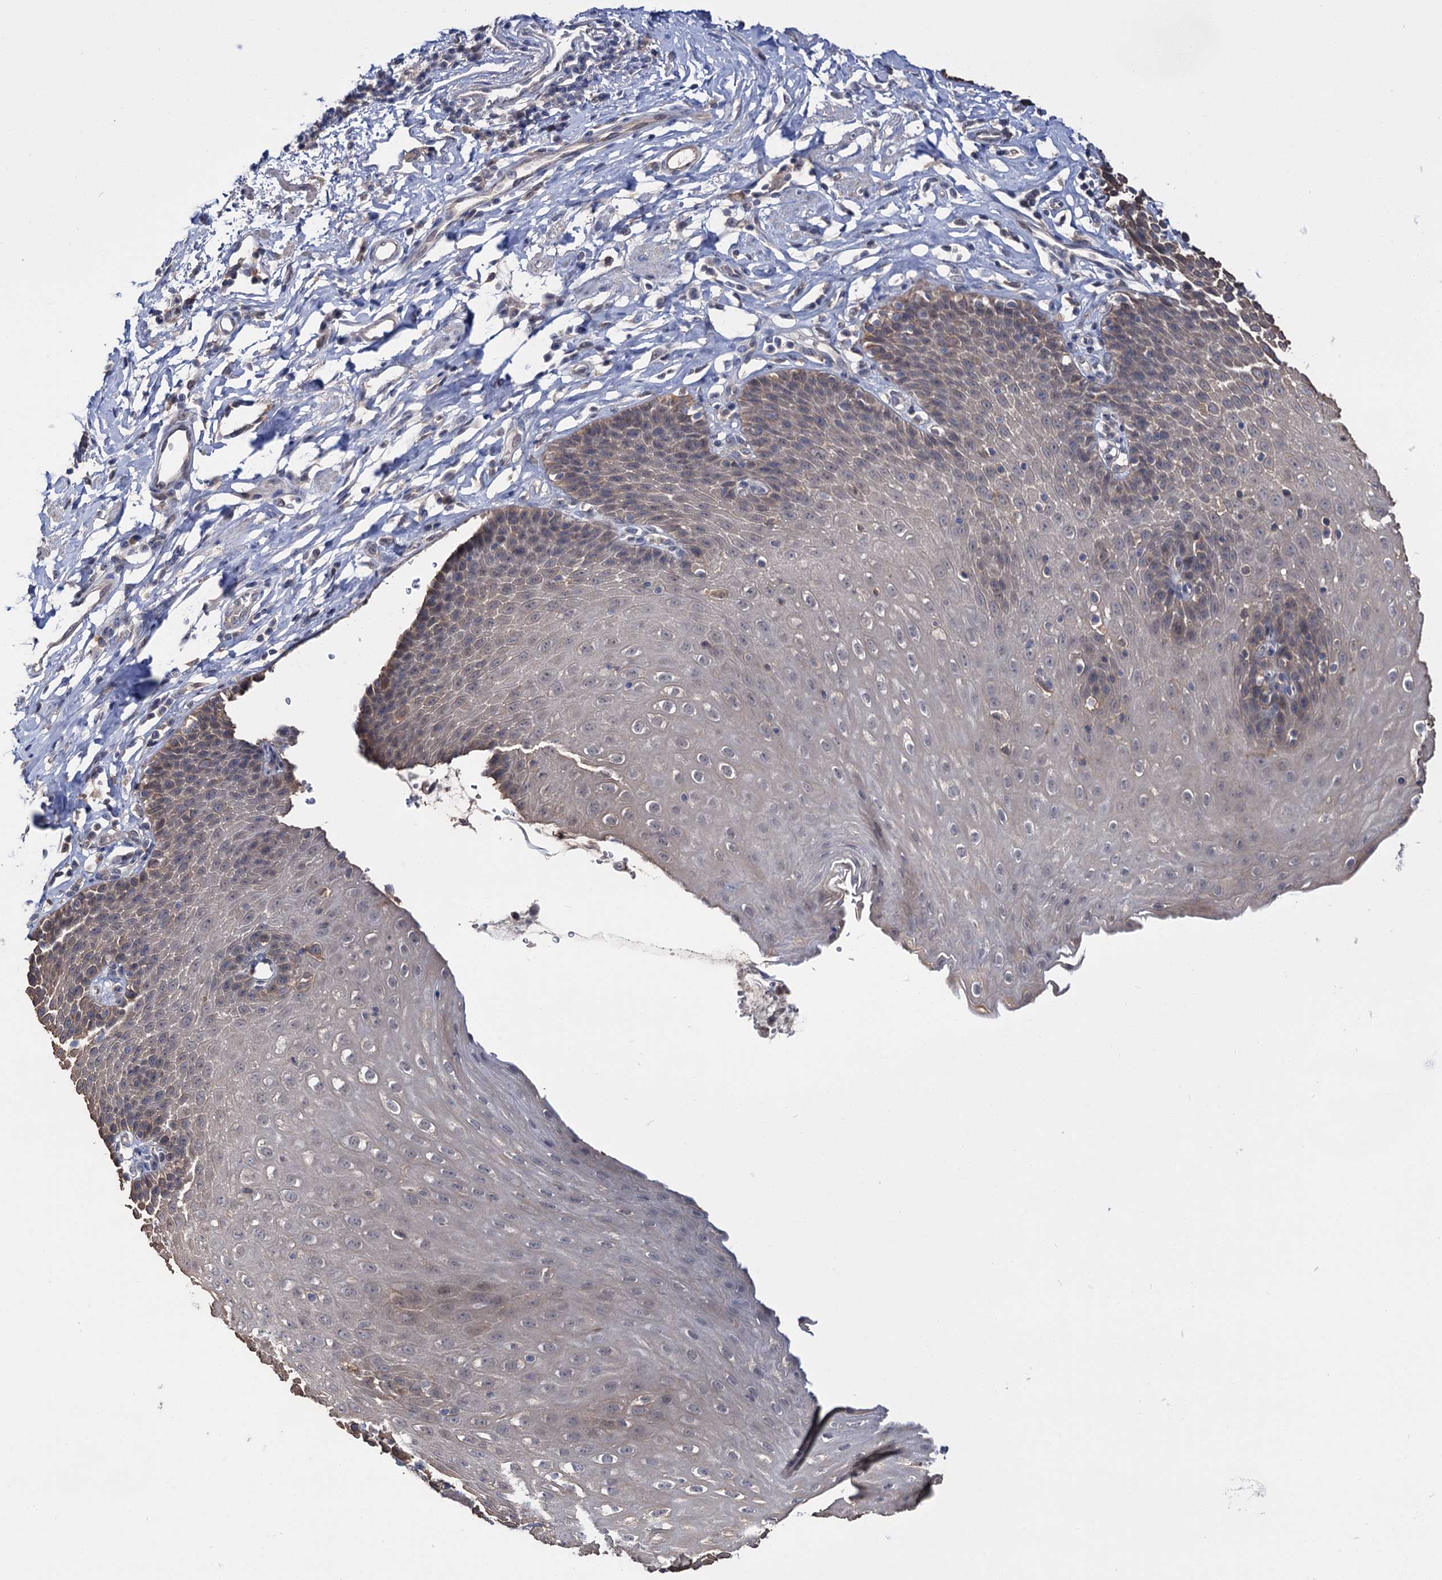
{"staining": {"intensity": "weak", "quantity": "25%-75%", "location": "cytoplasmic/membranous"}, "tissue": "esophagus", "cell_type": "Squamous epithelial cells", "image_type": "normal", "snomed": [{"axis": "morphology", "description": "Normal tissue, NOS"}, {"axis": "topography", "description": "Esophagus"}], "caption": "Immunohistochemical staining of benign human esophagus reveals 25%-75% levels of weak cytoplasmic/membranous protein staining in about 25%-75% of squamous epithelial cells. The staining is performed using DAB brown chromogen to label protein expression. The nuclei are counter-stained blue using hematoxylin.", "gene": "NEK10", "patient": {"sex": "female", "age": 61}}